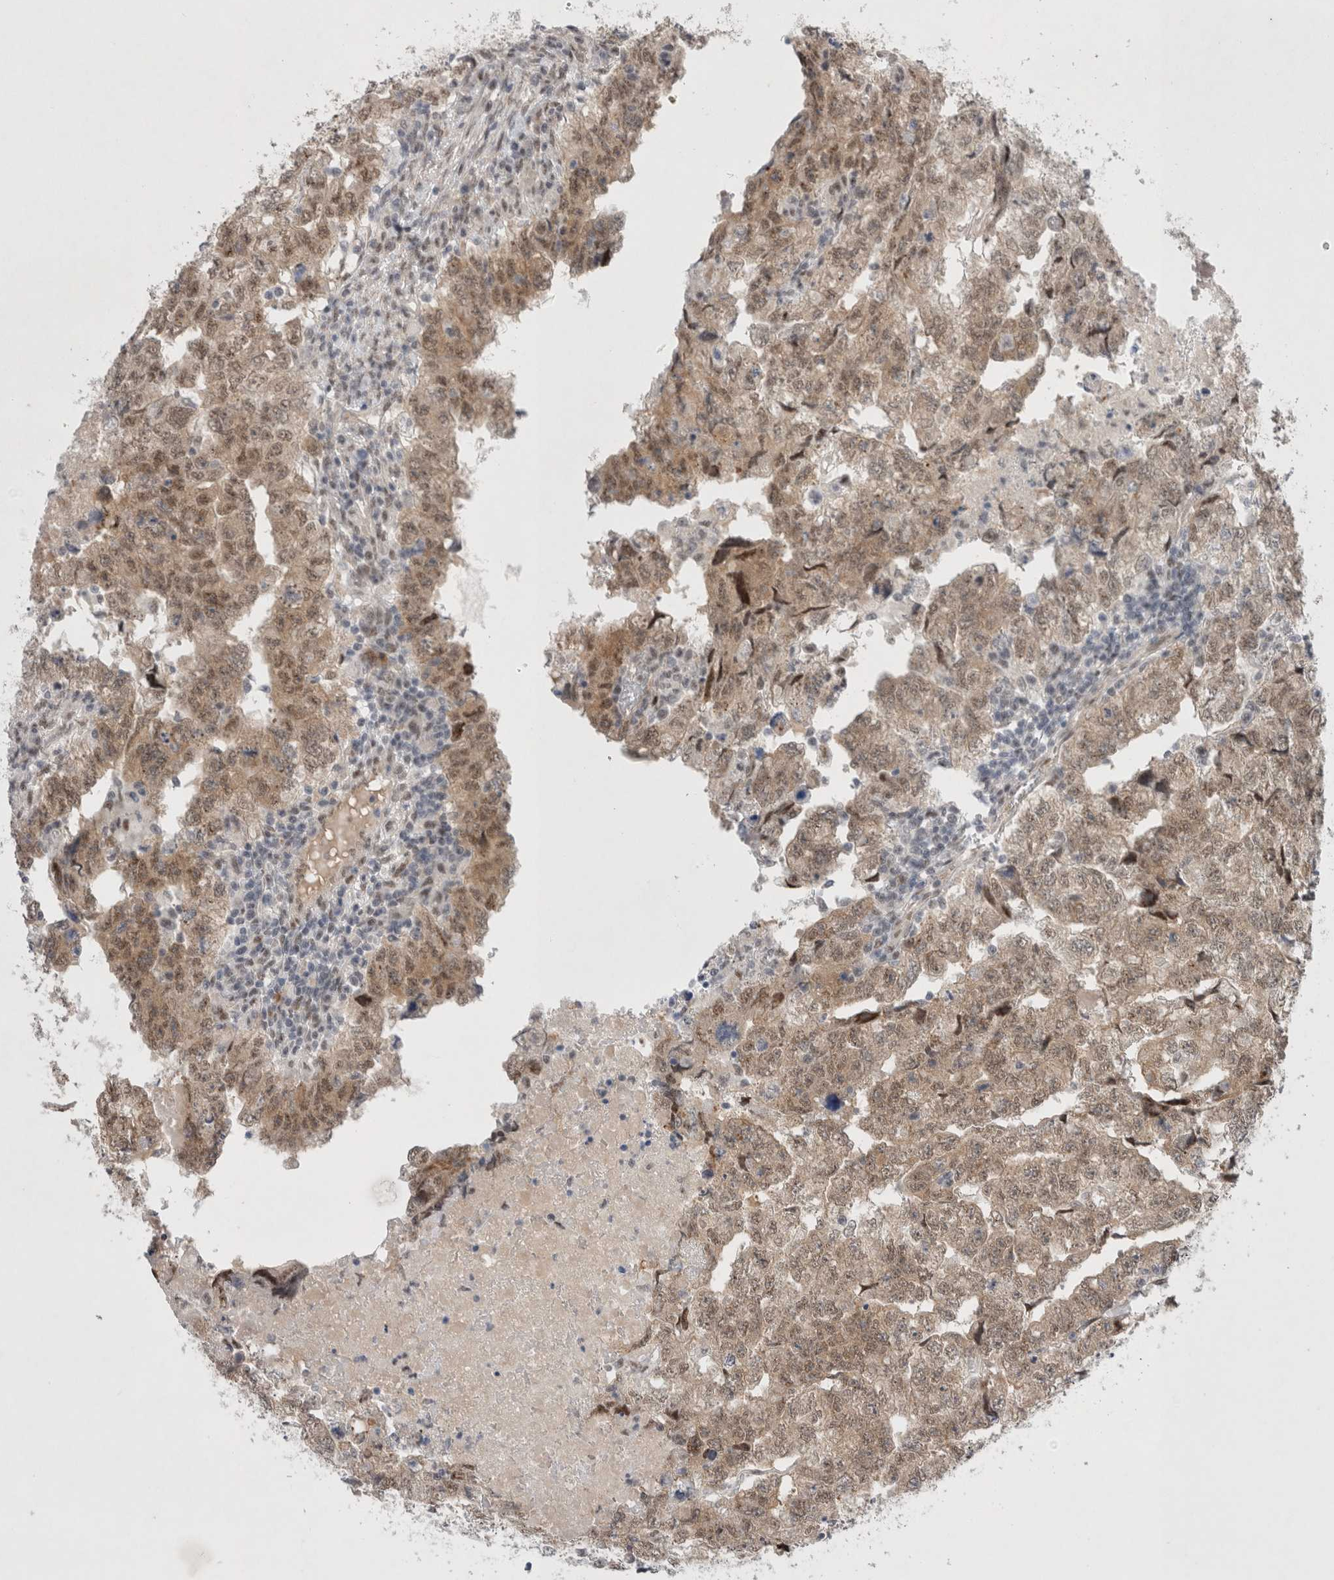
{"staining": {"intensity": "weak", "quantity": ">75%", "location": "cytoplasmic/membranous,nuclear"}, "tissue": "testis cancer", "cell_type": "Tumor cells", "image_type": "cancer", "snomed": [{"axis": "morphology", "description": "Carcinoma, Embryonal, NOS"}, {"axis": "topography", "description": "Testis"}], "caption": "DAB (3,3'-diaminobenzidine) immunohistochemical staining of testis embryonal carcinoma reveals weak cytoplasmic/membranous and nuclear protein expression in about >75% of tumor cells.", "gene": "WIPF2", "patient": {"sex": "male", "age": 36}}